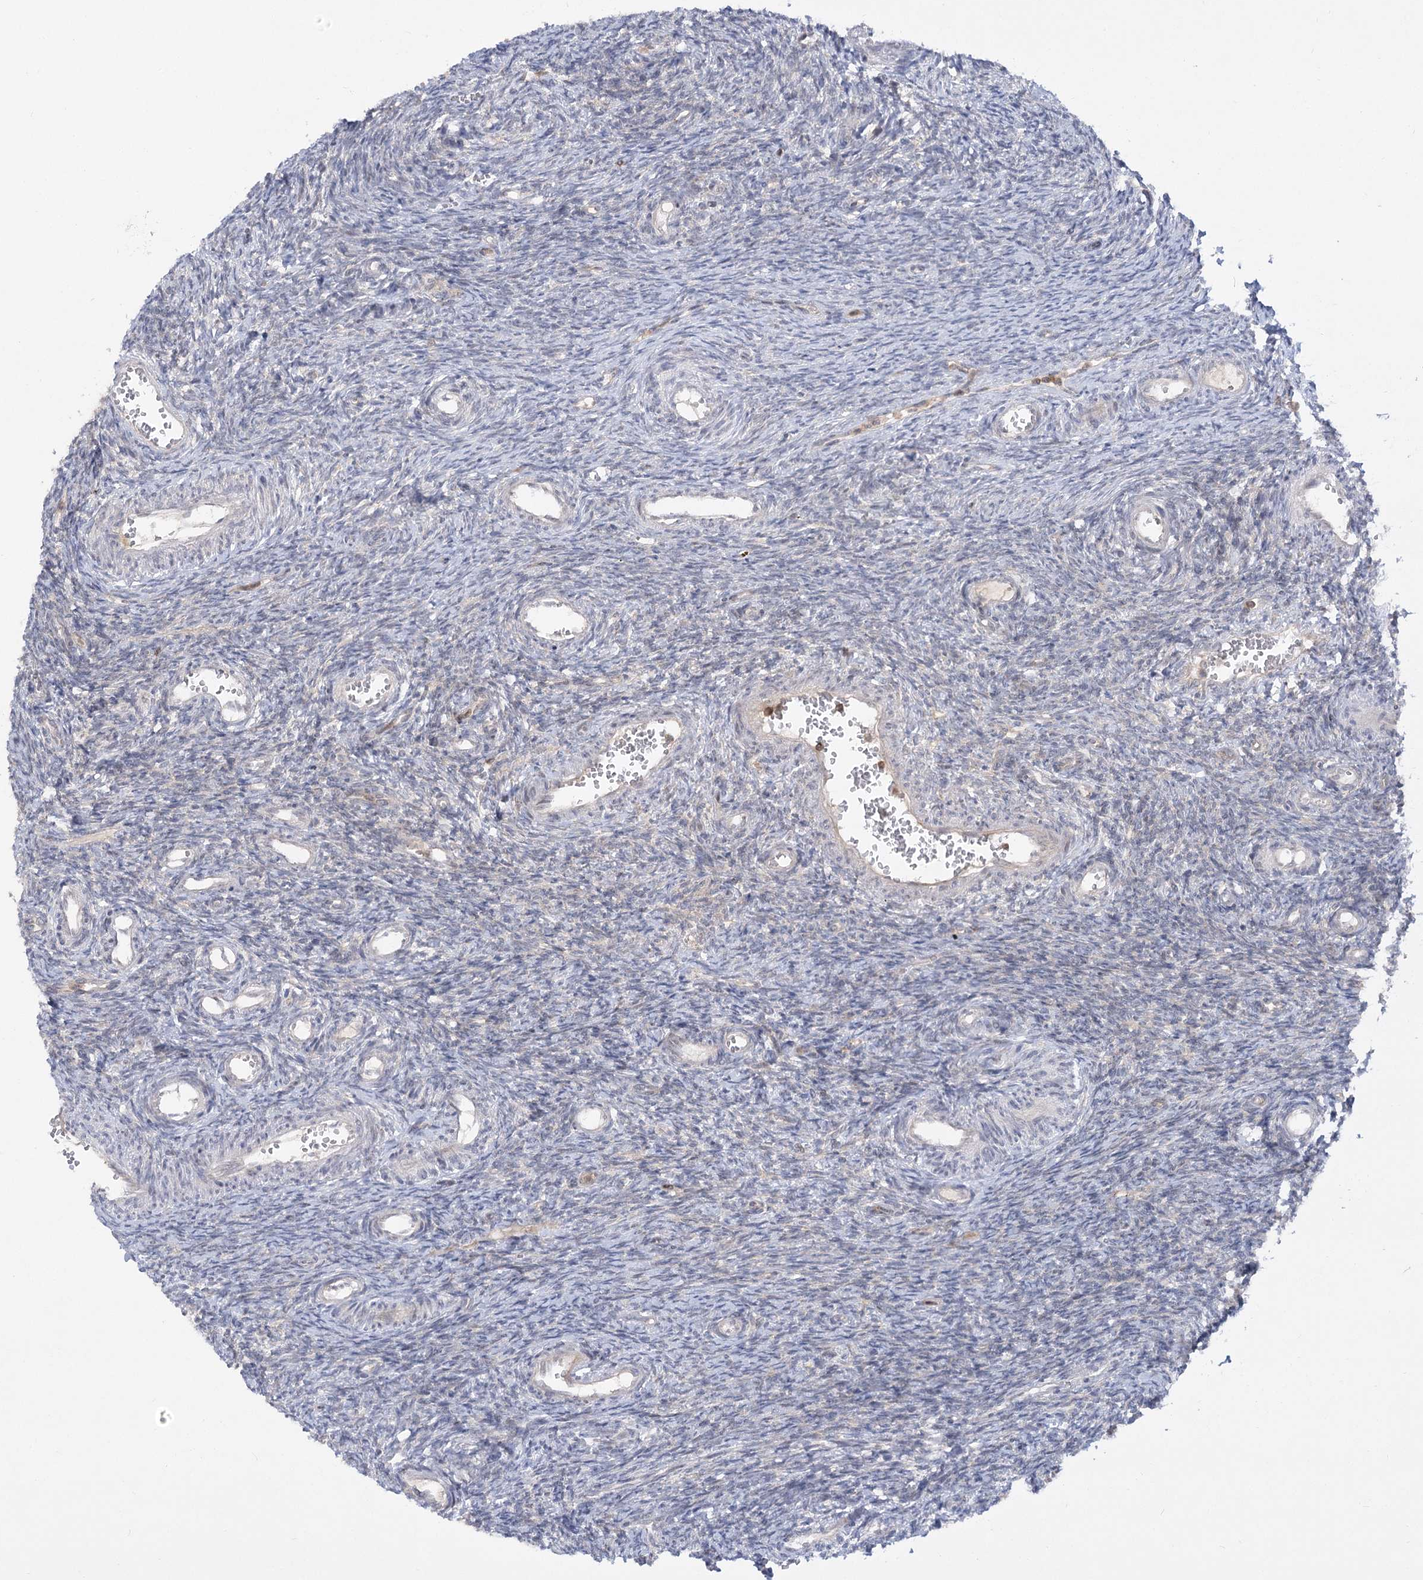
{"staining": {"intensity": "negative", "quantity": "none", "location": "none"}, "tissue": "ovary", "cell_type": "Ovarian stroma cells", "image_type": "normal", "snomed": [{"axis": "morphology", "description": "Normal tissue, NOS"}, {"axis": "topography", "description": "Ovary"}], "caption": "The image demonstrates no staining of ovarian stroma cells in unremarkable ovary.", "gene": "SYTL1", "patient": {"sex": "female", "age": 39}}